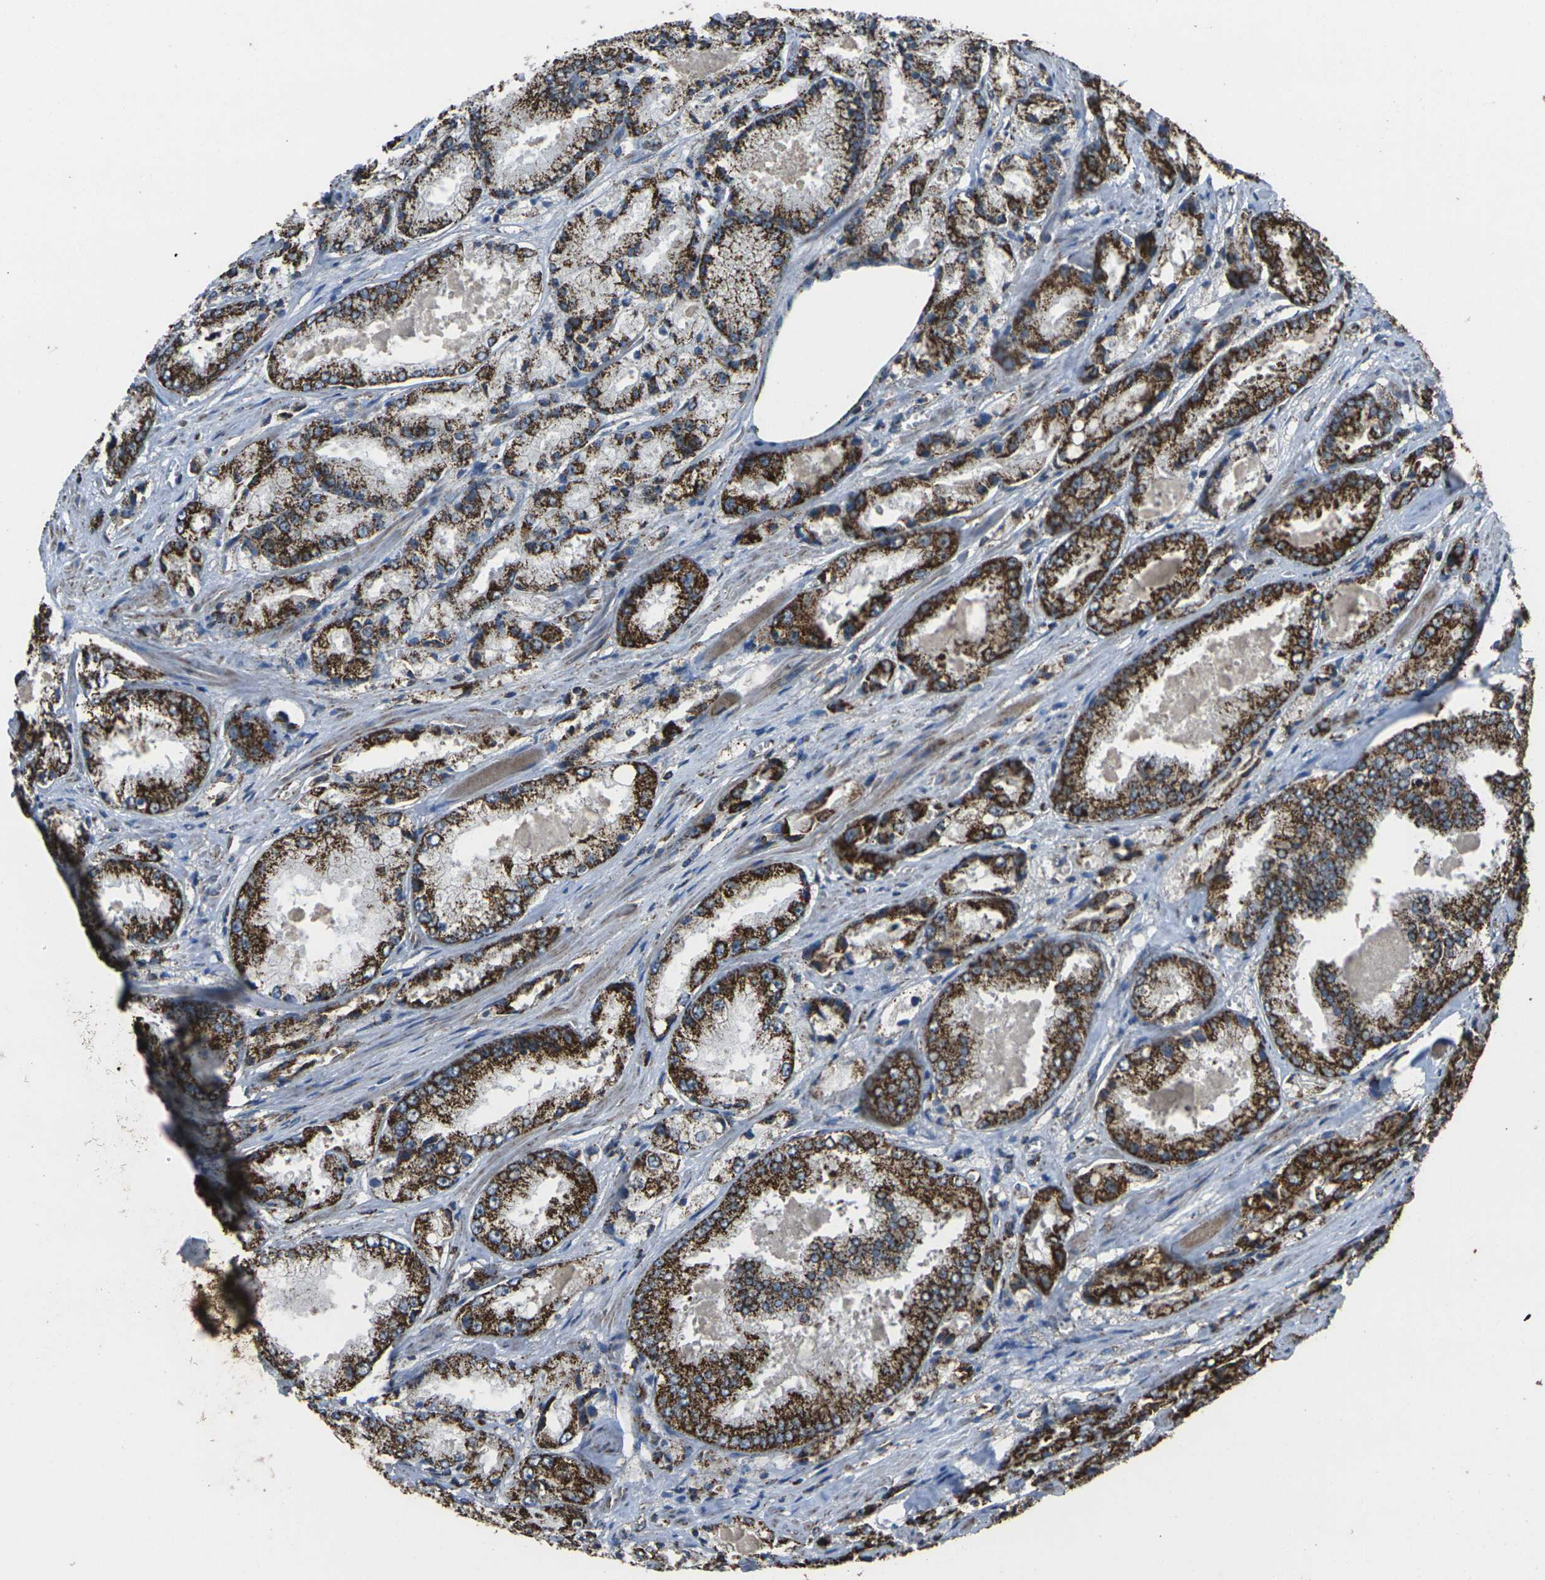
{"staining": {"intensity": "strong", "quantity": ">75%", "location": "cytoplasmic/membranous"}, "tissue": "prostate cancer", "cell_type": "Tumor cells", "image_type": "cancer", "snomed": [{"axis": "morphology", "description": "Adenocarcinoma, Low grade"}, {"axis": "topography", "description": "Prostate"}], "caption": "Immunohistochemical staining of prostate low-grade adenocarcinoma shows strong cytoplasmic/membranous protein positivity in about >75% of tumor cells.", "gene": "KLHL5", "patient": {"sex": "male", "age": 64}}